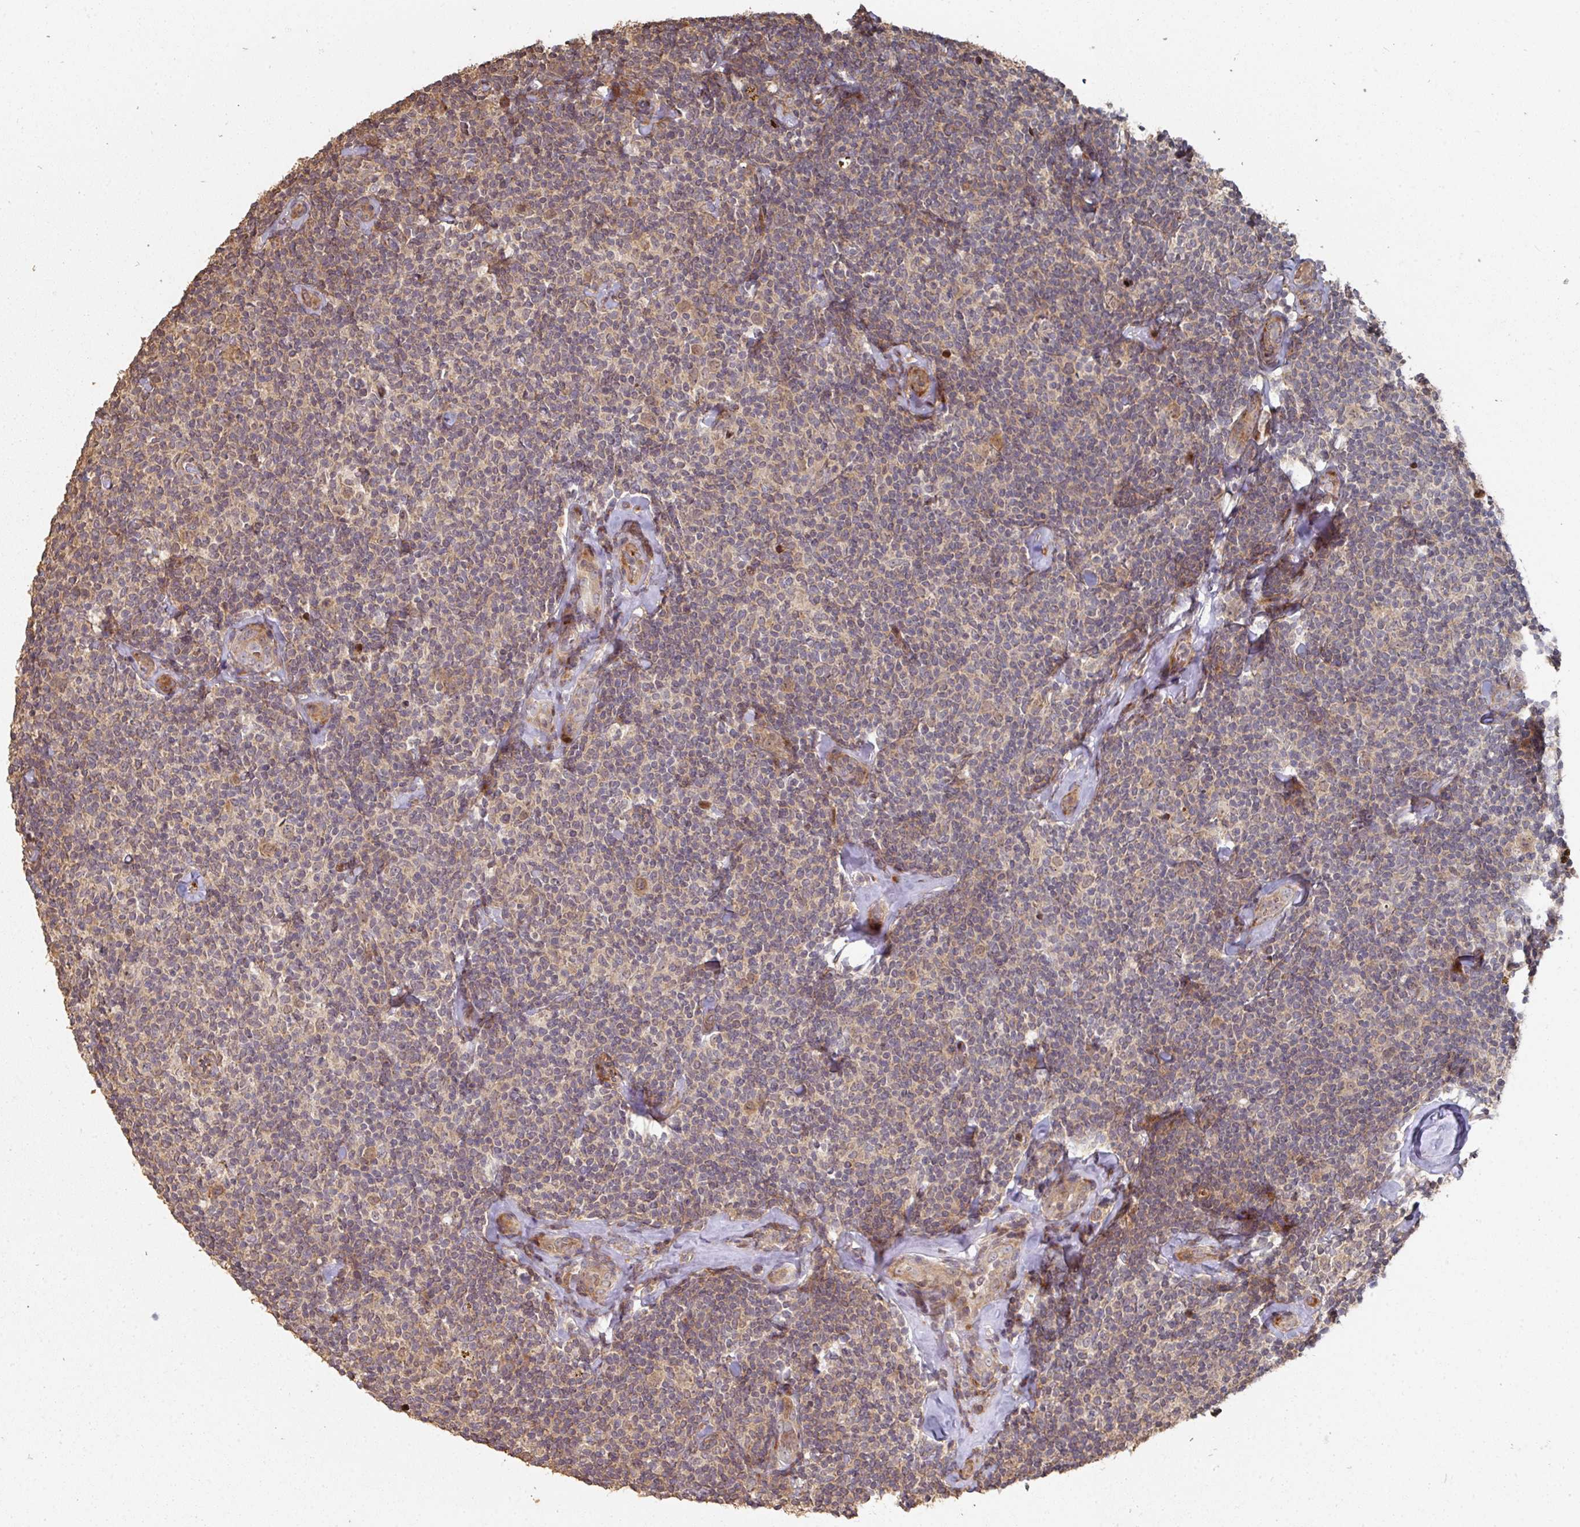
{"staining": {"intensity": "weak", "quantity": "25%-75%", "location": "cytoplasmic/membranous"}, "tissue": "lymphoma", "cell_type": "Tumor cells", "image_type": "cancer", "snomed": [{"axis": "morphology", "description": "Malignant lymphoma, non-Hodgkin's type, Low grade"}, {"axis": "topography", "description": "Lymph node"}], "caption": "The immunohistochemical stain labels weak cytoplasmic/membranous expression in tumor cells of lymphoma tissue. Using DAB (3,3'-diaminobenzidine) (brown) and hematoxylin (blue) stains, captured at high magnification using brightfield microscopy.", "gene": "CA7", "patient": {"sex": "female", "age": 56}}